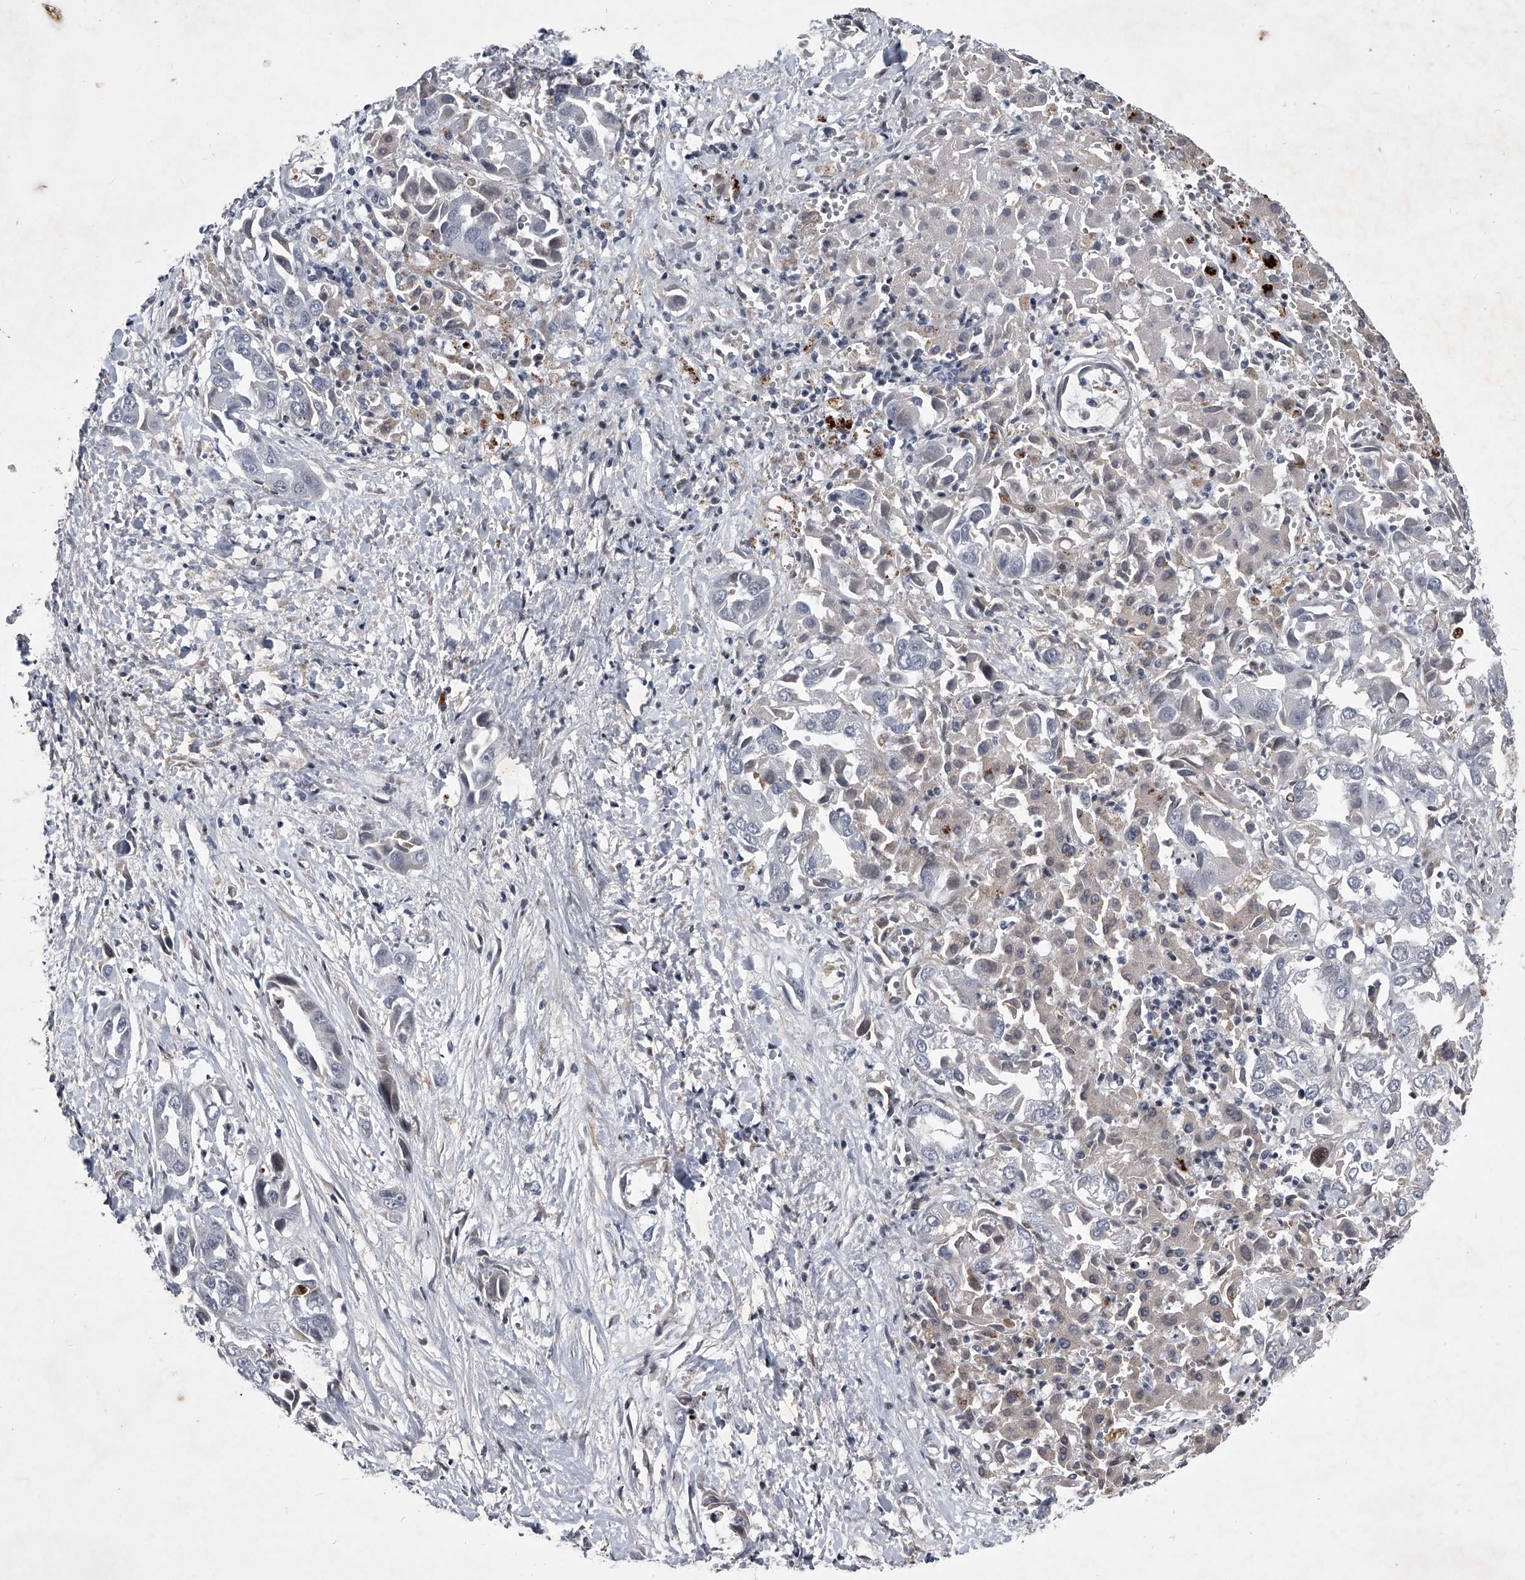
{"staining": {"intensity": "negative", "quantity": "none", "location": "none"}, "tissue": "liver cancer", "cell_type": "Tumor cells", "image_type": "cancer", "snomed": [{"axis": "morphology", "description": "Cholangiocarcinoma"}, {"axis": "topography", "description": "Liver"}], "caption": "A histopathology image of liver cancer stained for a protein displays no brown staining in tumor cells.", "gene": "ZNF76", "patient": {"sex": "female", "age": 52}}